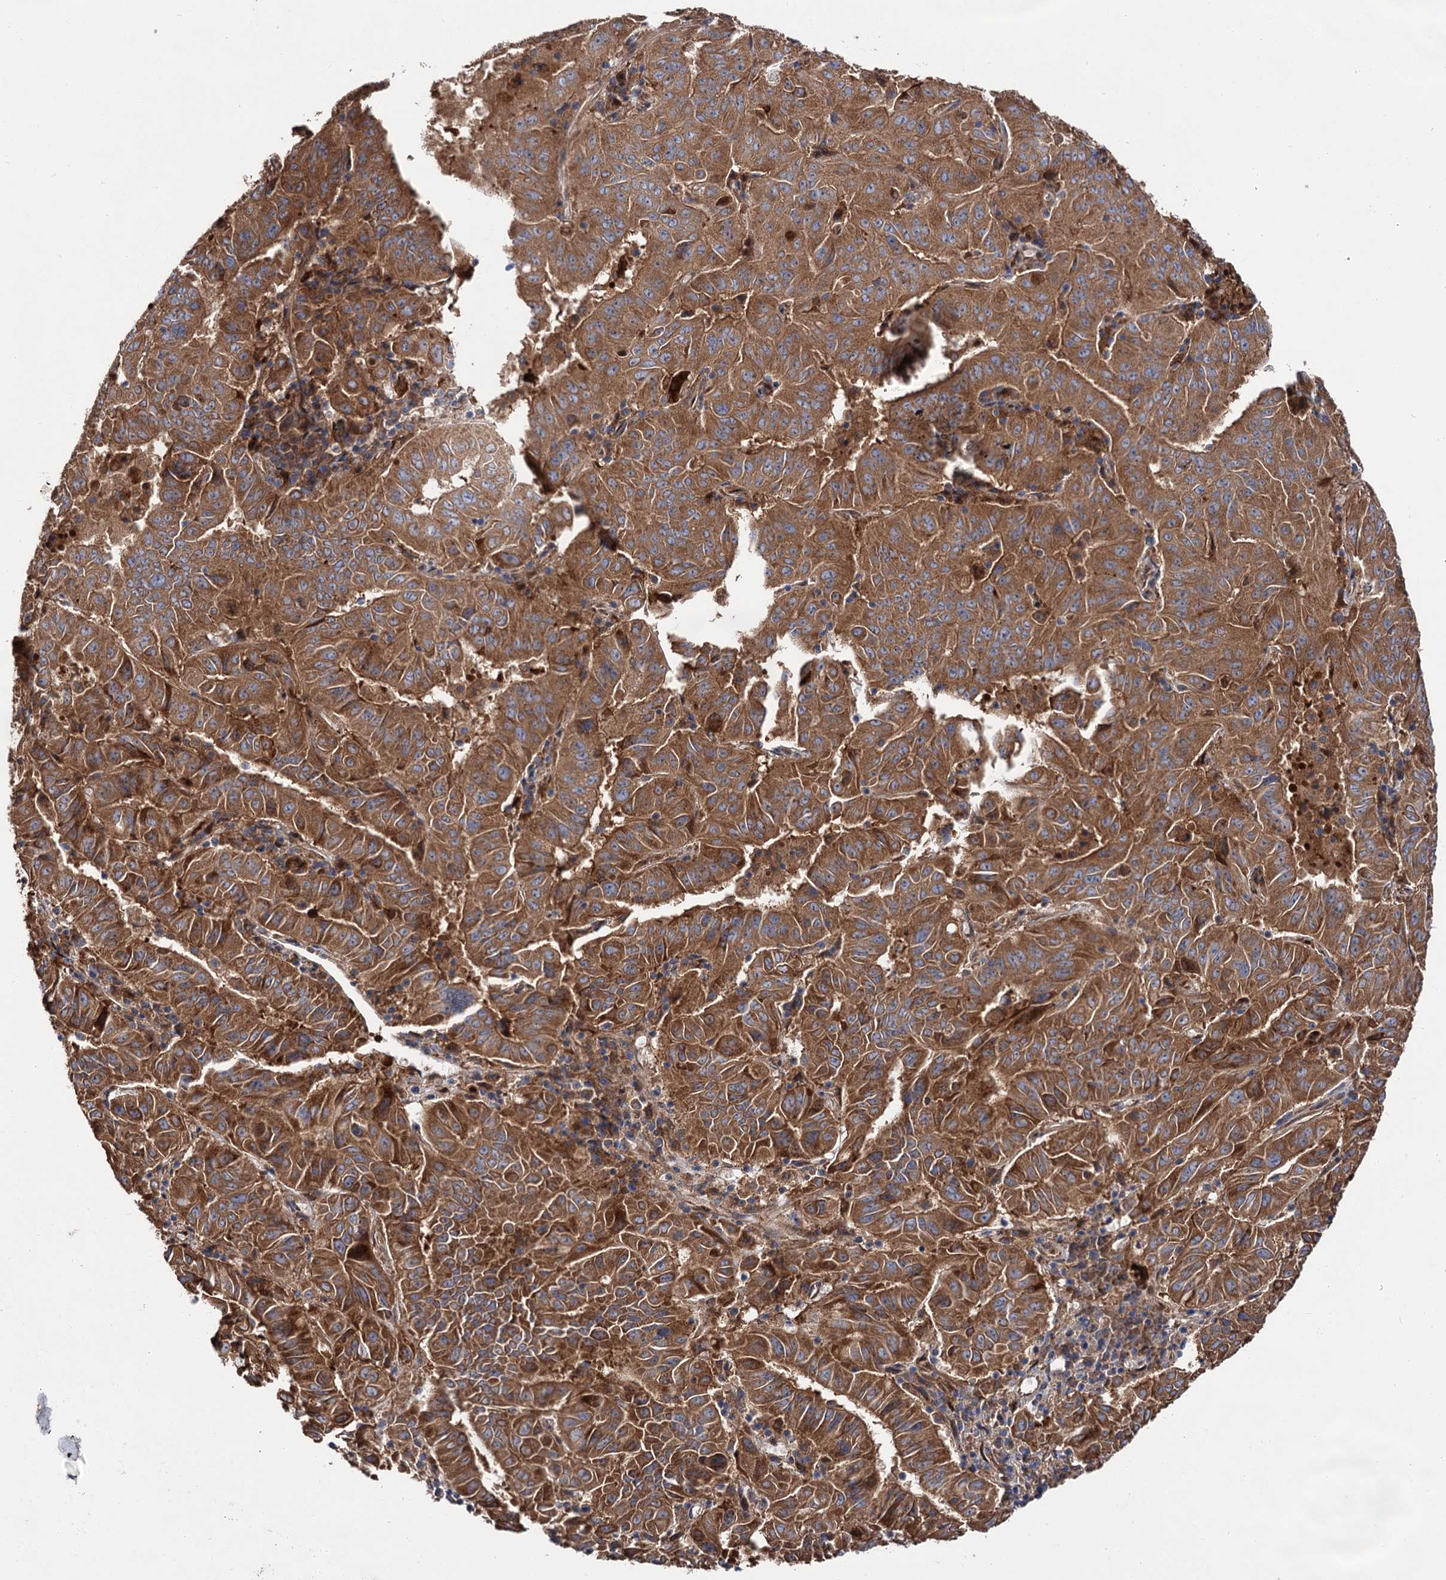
{"staining": {"intensity": "strong", "quantity": ">75%", "location": "cytoplasmic/membranous"}, "tissue": "pancreatic cancer", "cell_type": "Tumor cells", "image_type": "cancer", "snomed": [{"axis": "morphology", "description": "Adenocarcinoma, NOS"}, {"axis": "topography", "description": "Pancreas"}], "caption": "Tumor cells exhibit high levels of strong cytoplasmic/membranous expression in approximately >75% of cells in pancreatic cancer (adenocarcinoma).", "gene": "NAA25", "patient": {"sex": "male", "age": 63}}